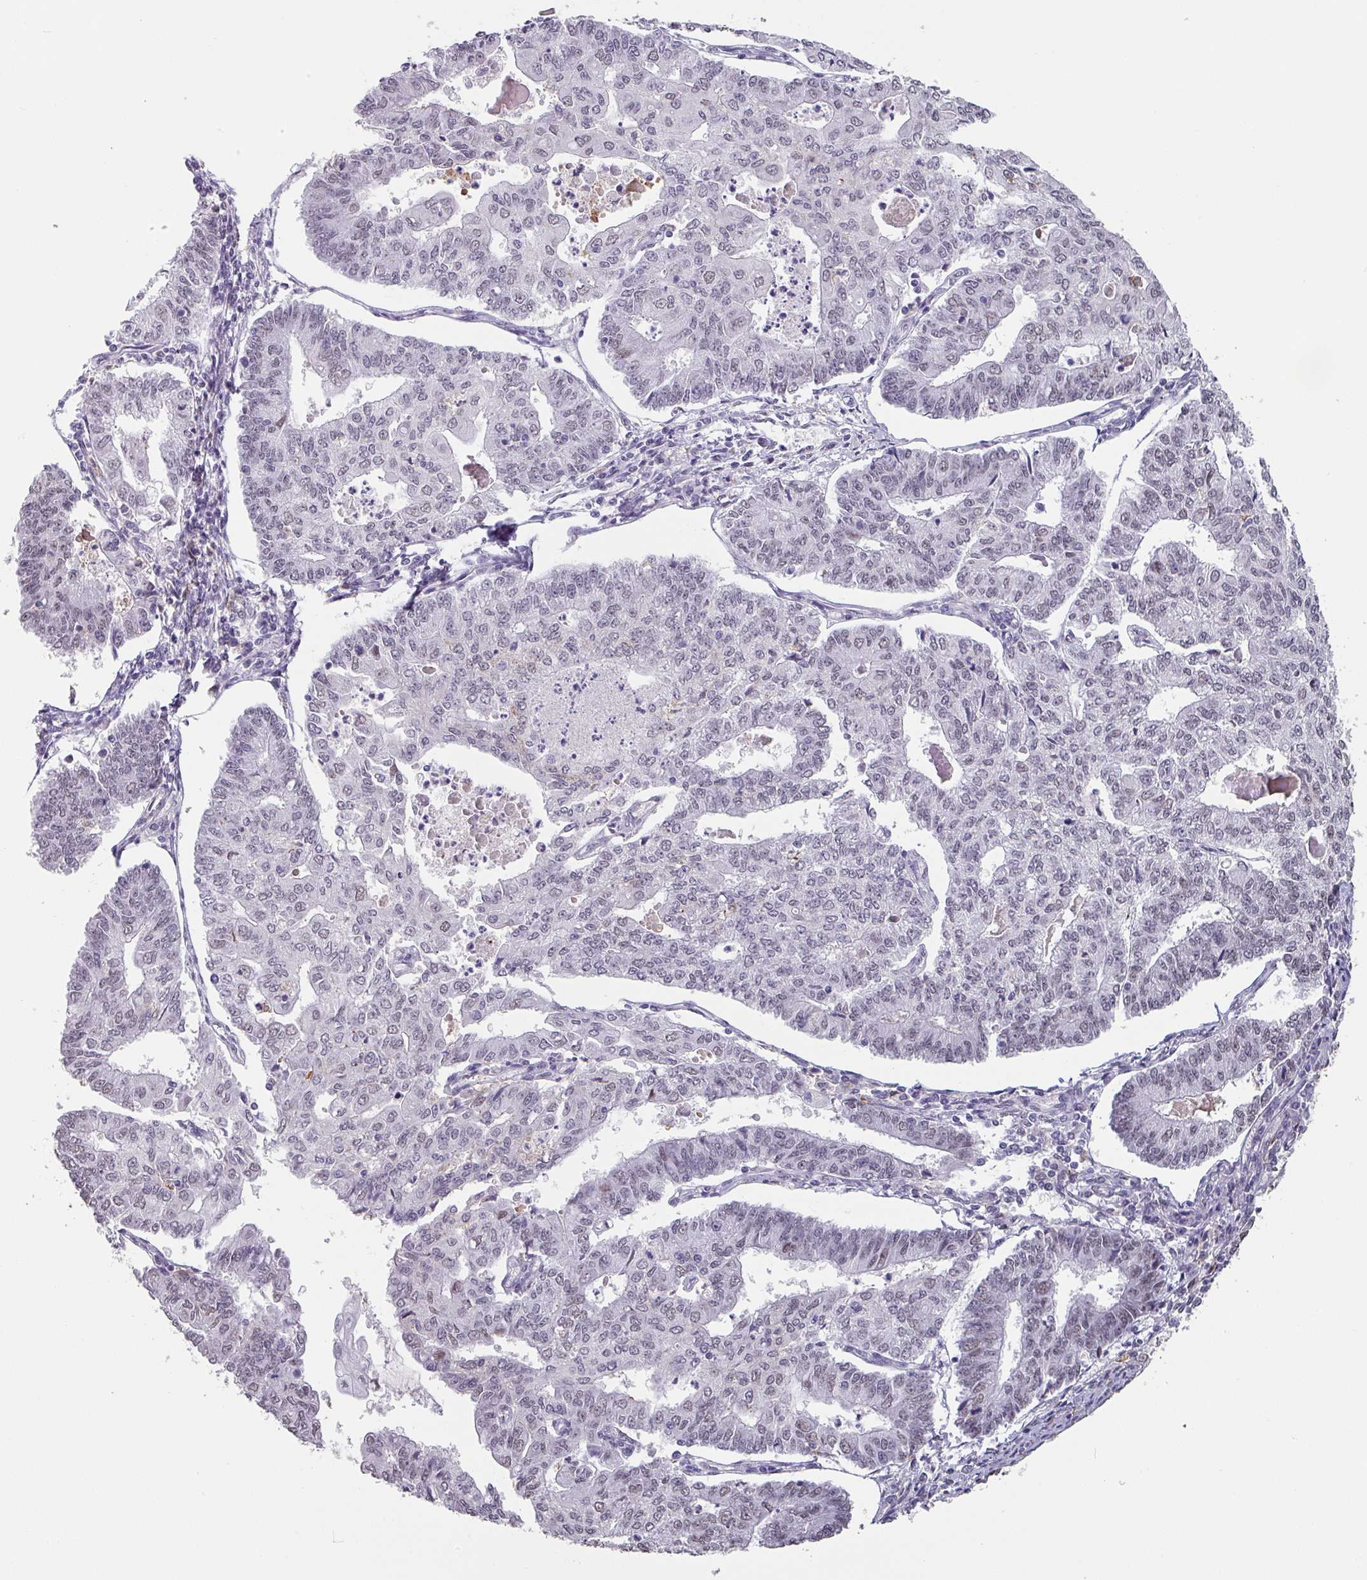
{"staining": {"intensity": "weak", "quantity": "25%-75%", "location": "nuclear"}, "tissue": "endometrial cancer", "cell_type": "Tumor cells", "image_type": "cancer", "snomed": [{"axis": "morphology", "description": "Adenocarcinoma, NOS"}, {"axis": "topography", "description": "Endometrium"}], "caption": "Immunohistochemical staining of human adenocarcinoma (endometrial) exhibits low levels of weak nuclear protein staining in about 25%-75% of tumor cells.", "gene": "C1QB", "patient": {"sex": "female", "age": 56}}